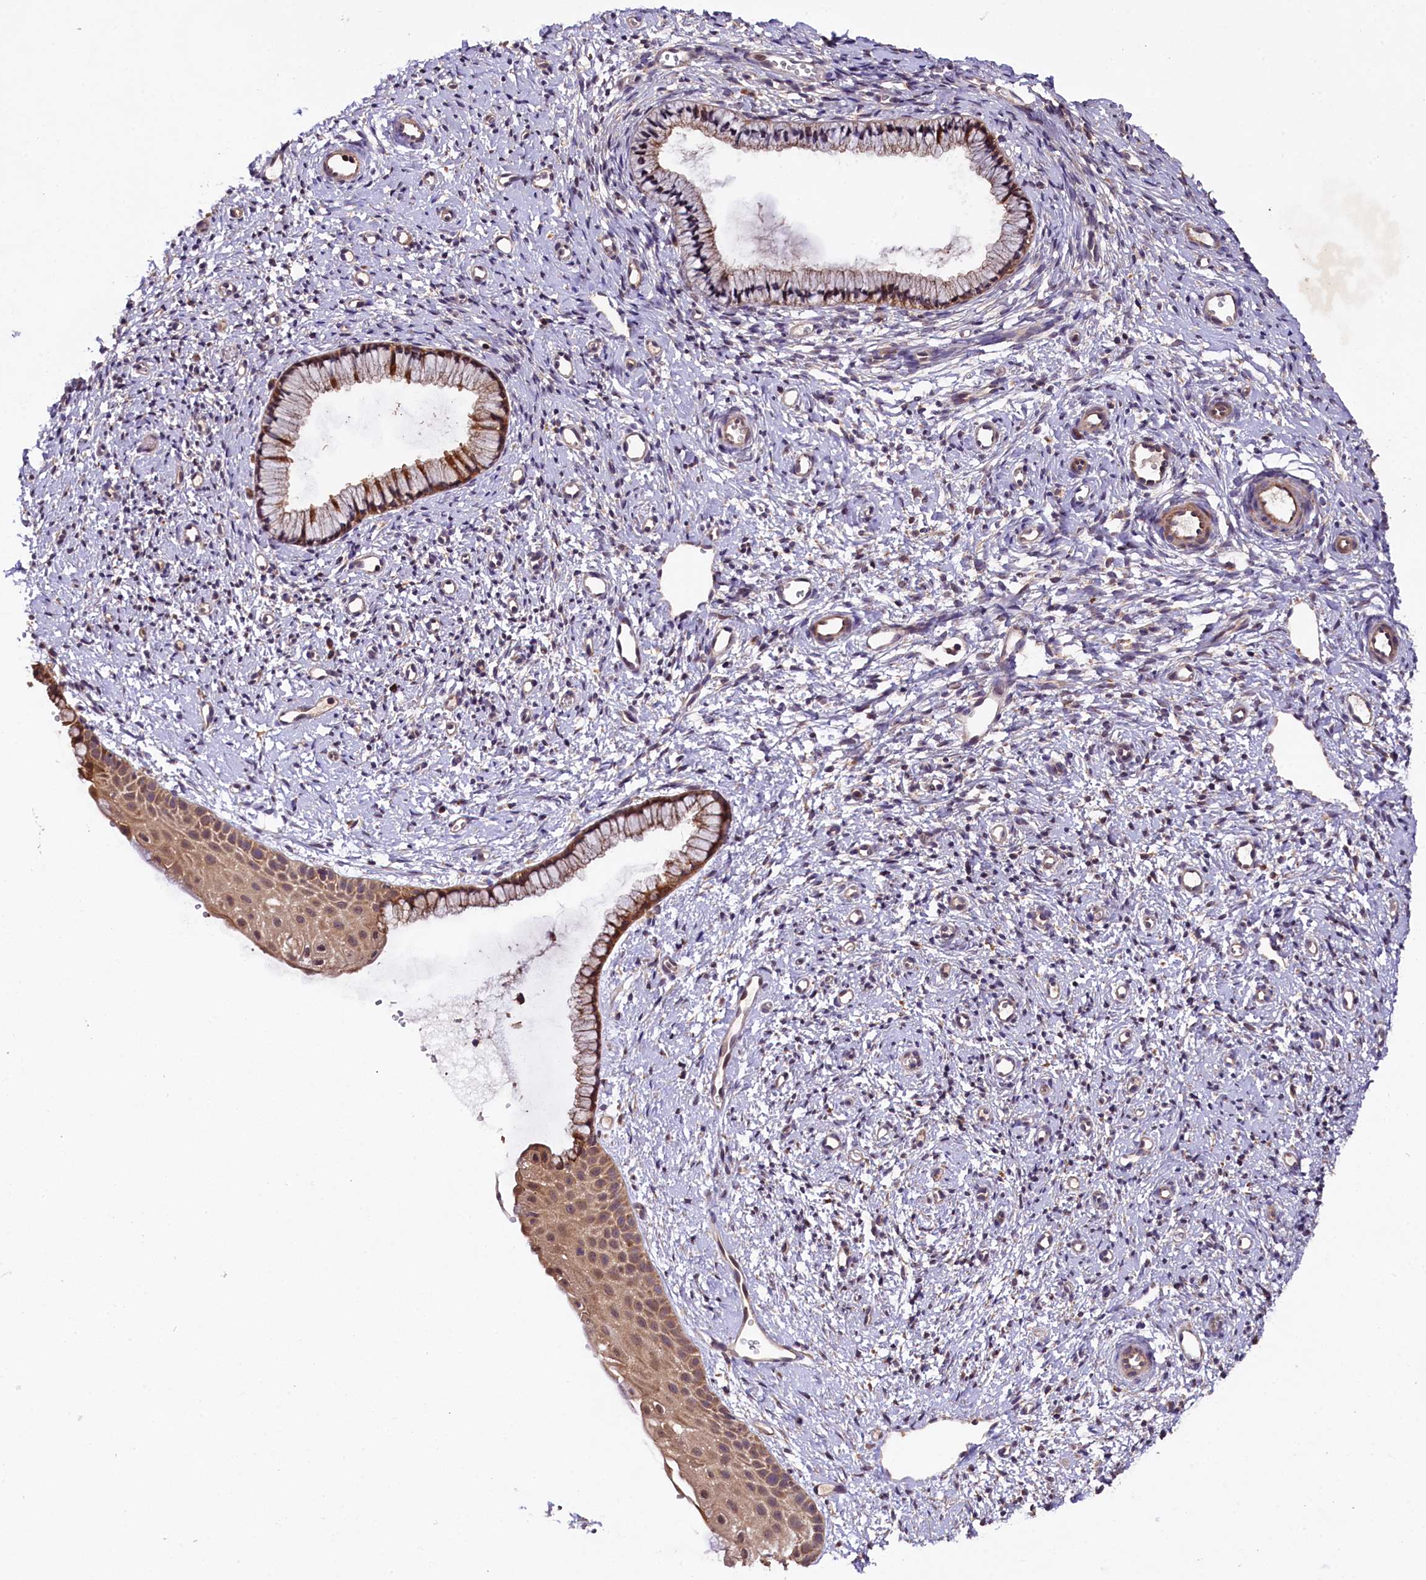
{"staining": {"intensity": "moderate", "quantity": "25%-75%", "location": "cytoplasmic/membranous"}, "tissue": "cervix", "cell_type": "Glandular cells", "image_type": "normal", "snomed": [{"axis": "morphology", "description": "Normal tissue, NOS"}, {"axis": "topography", "description": "Cervix"}], "caption": "Protein expression by immunohistochemistry (IHC) reveals moderate cytoplasmic/membranous staining in about 25%-75% of glandular cells in normal cervix.", "gene": "DOHH", "patient": {"sex": "female", "age": 57}}